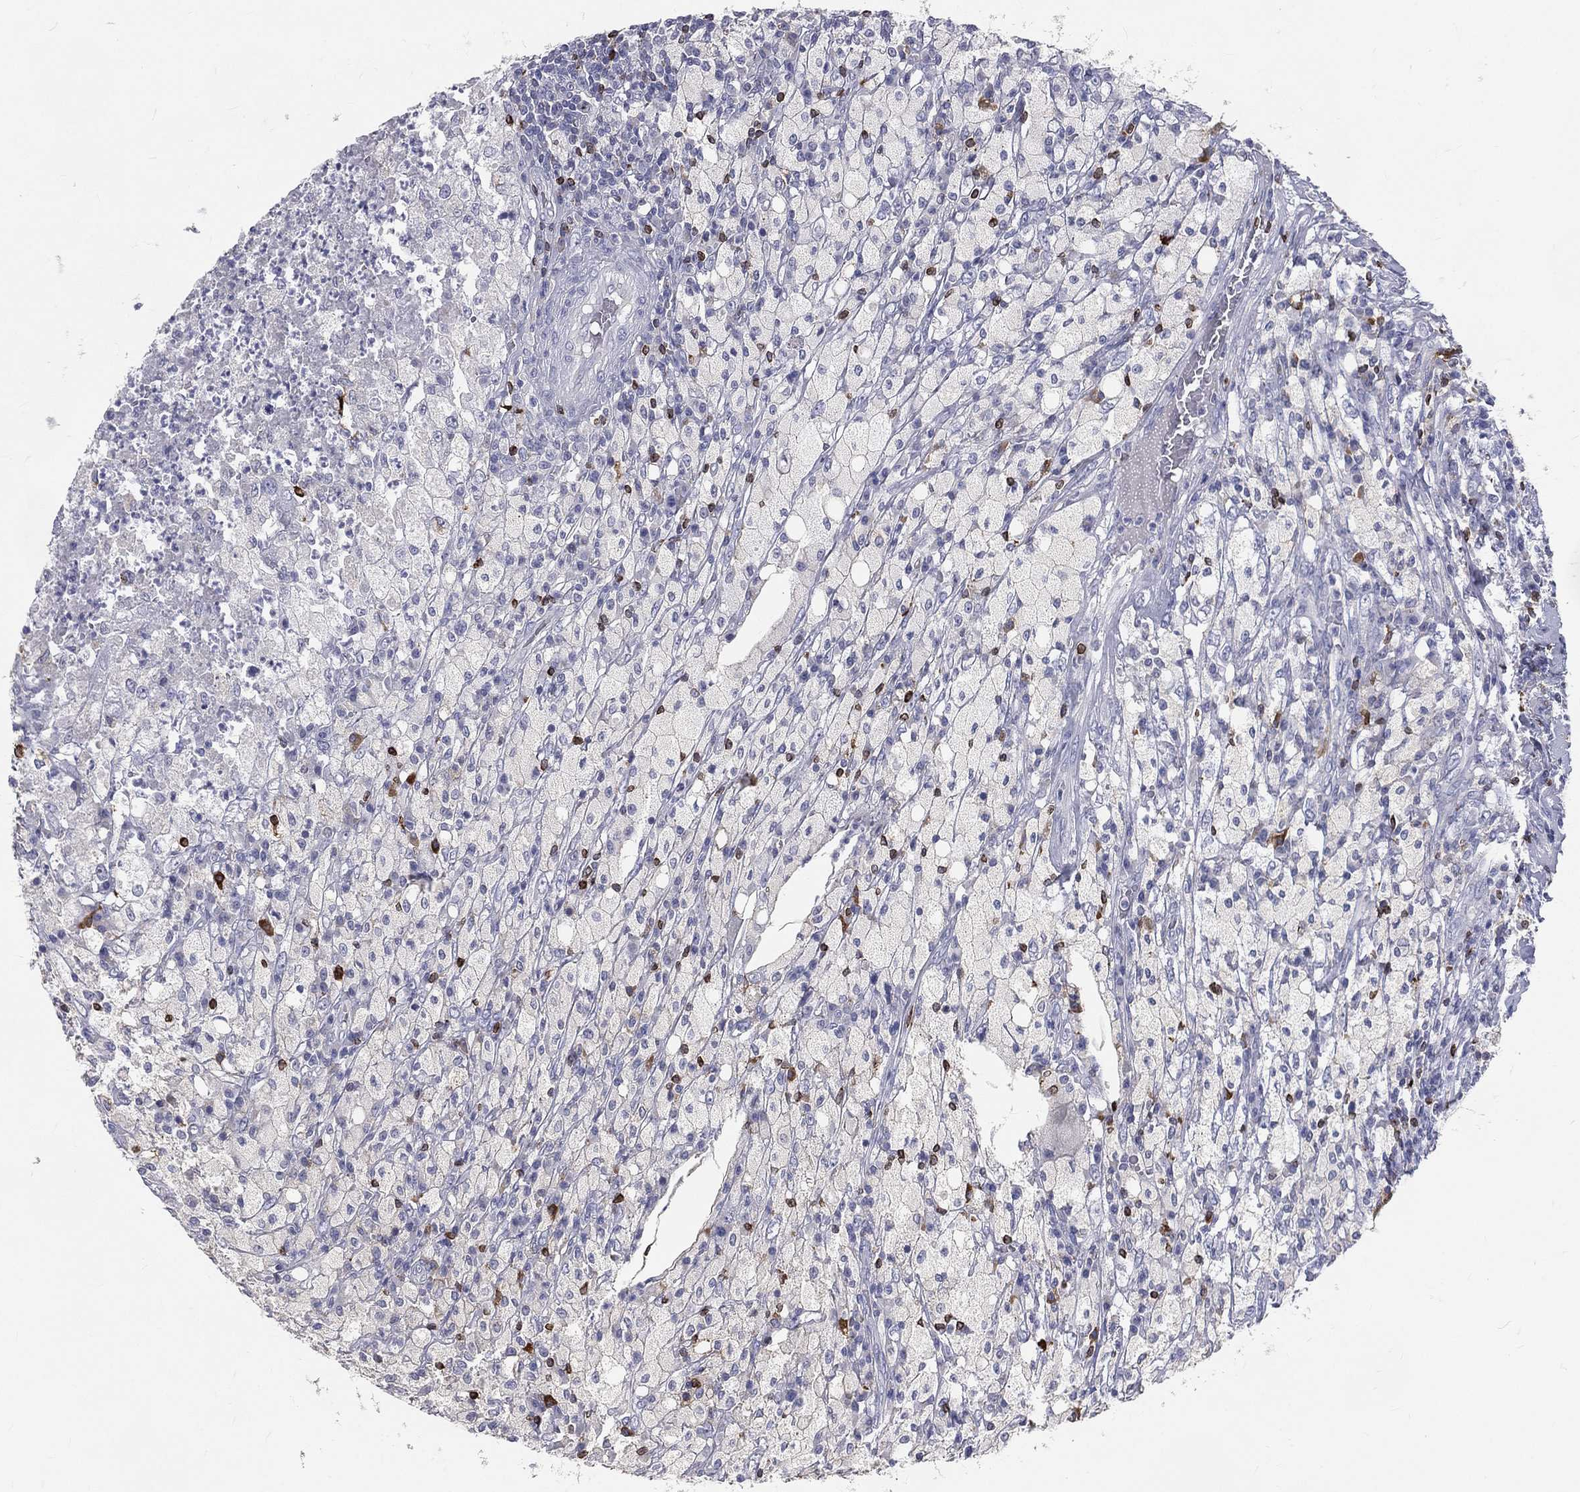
{"staining": {"intensity": "negative", "quantity": "none", "location": "none"}, "tissue": "testis cancer", "cell_type": "Tumor cells", "image_type": "cancer", "snomed": [{"axis": "morphology", "description": "Necrosis, NOS"}, {"axis": "morphology", "description": "Carcinoma, Embryonal, NOS"}, {"axis": "topography", "description": "Testis"}], "caption": "The photomicrograph reveals no significant staining in tumor cells of testis embryonal carcinoma.", "gene": "CTSW", "patient": {"sex": "male", "age": 19}}